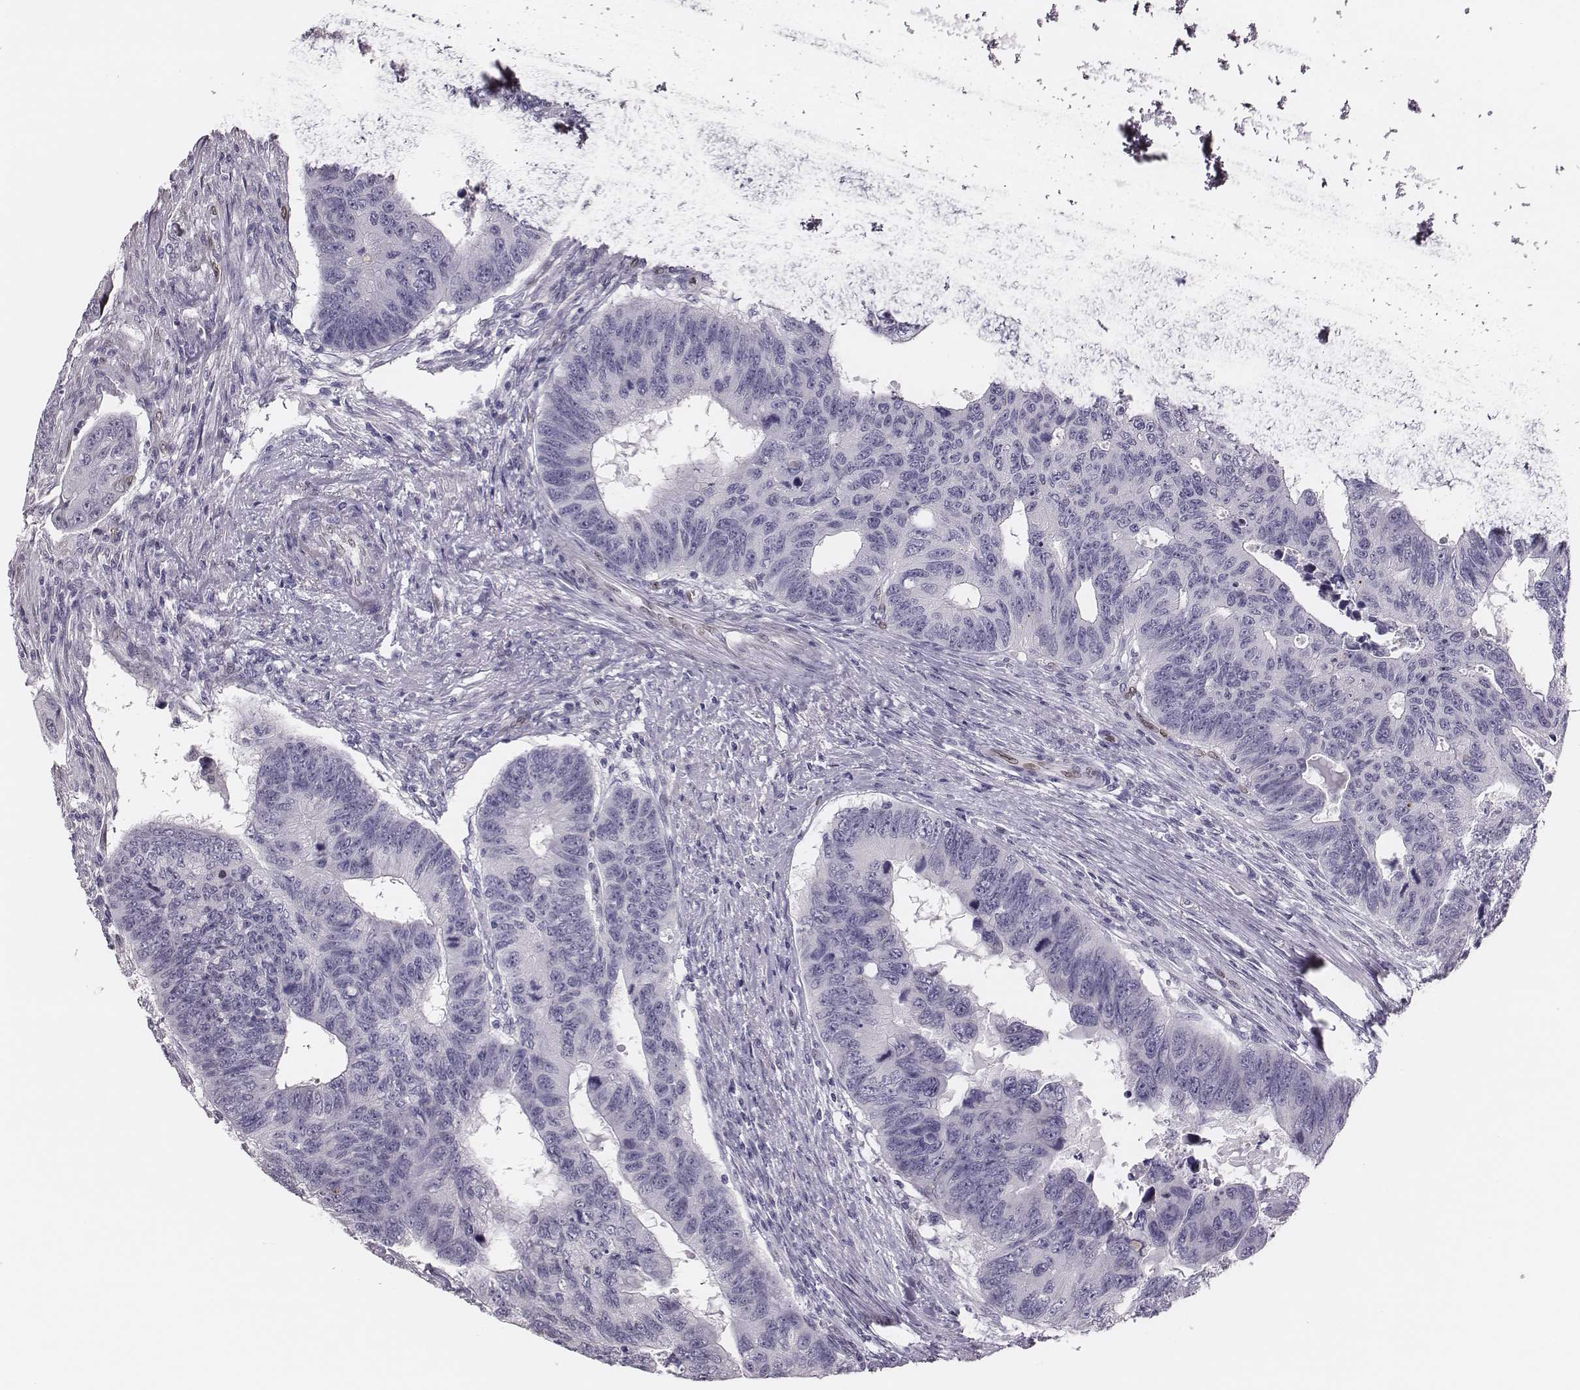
{"staining": {"intensity": "negative", "quantity": "none", "location": "none"}, "tissue": "colorectal cancer", "cell_type": "Tumor cells", "image_type": "cancer", "snomed": [{"axis": "morphology", "description": "Adenocarcinoma, NOS"}, {"axis": "topography", "description": "Rectum"}], "caption": "Image shows no protein staining in tumor cells of colorectal cancer (adenocarcinoma) tissue.", "gene": "ADGRF4", "patient": {"sex": "female", "age": 85}}